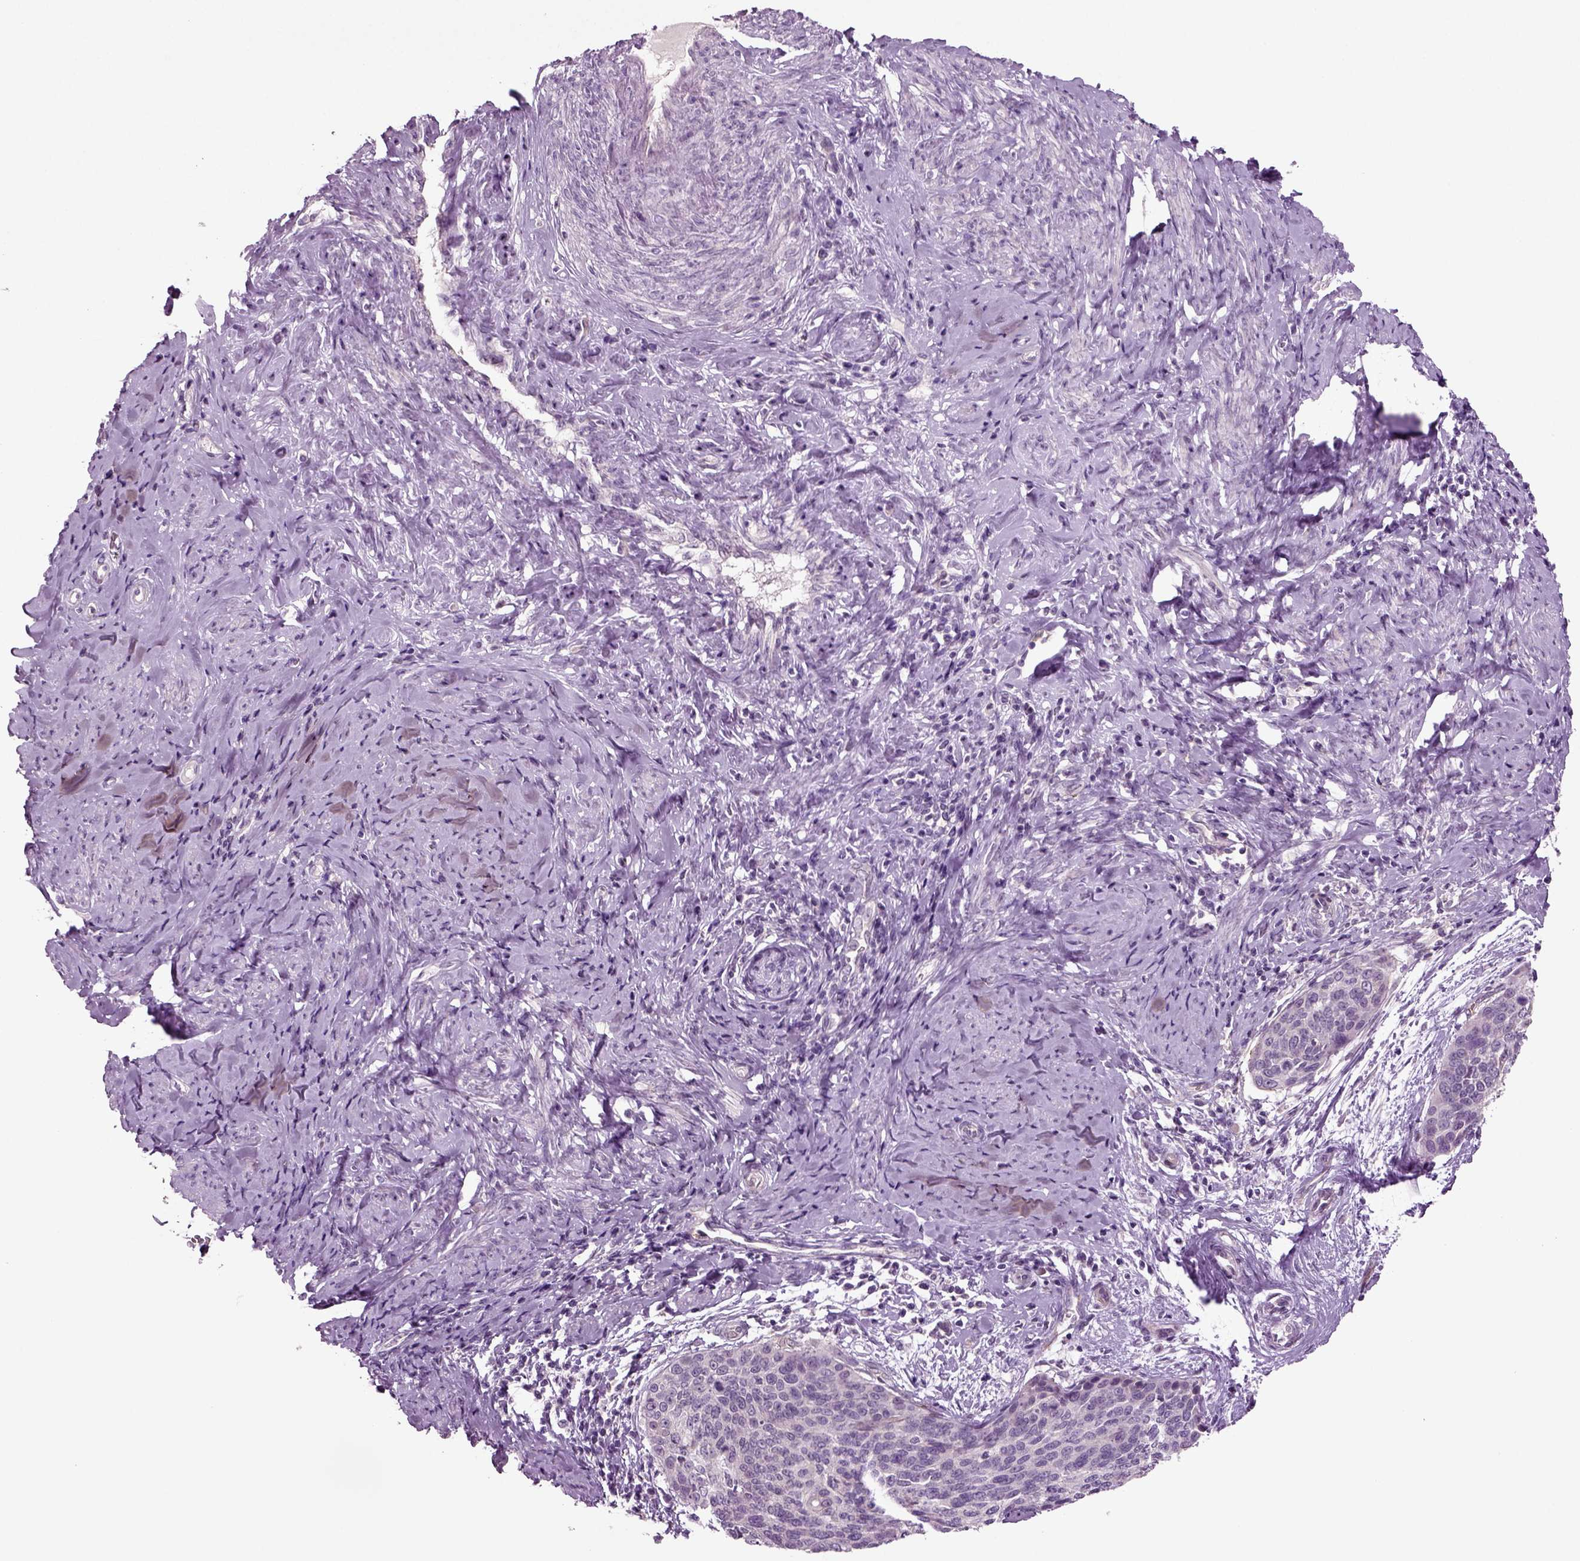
{"staining": {"intensity": "weak", "quantity": "<25%", "location": "cytoplasmic/membranous"}, "tissue": "cervical cancer", "cell_type": "Tumor cells", "image_type": "cancer", "snomed": [{"axis": "morphology", "description": "Squamous cell carcinoma, NOS"}, {"axis": "topography", "description": "Cervix"}], "caption": "This is an immunohistochemistry histopathology image of cervical squamous cell carcinoma. There is no positivity in tumor cells.", "gene": "COL9A2", "patient": {"sex": "female", "age": 69}}